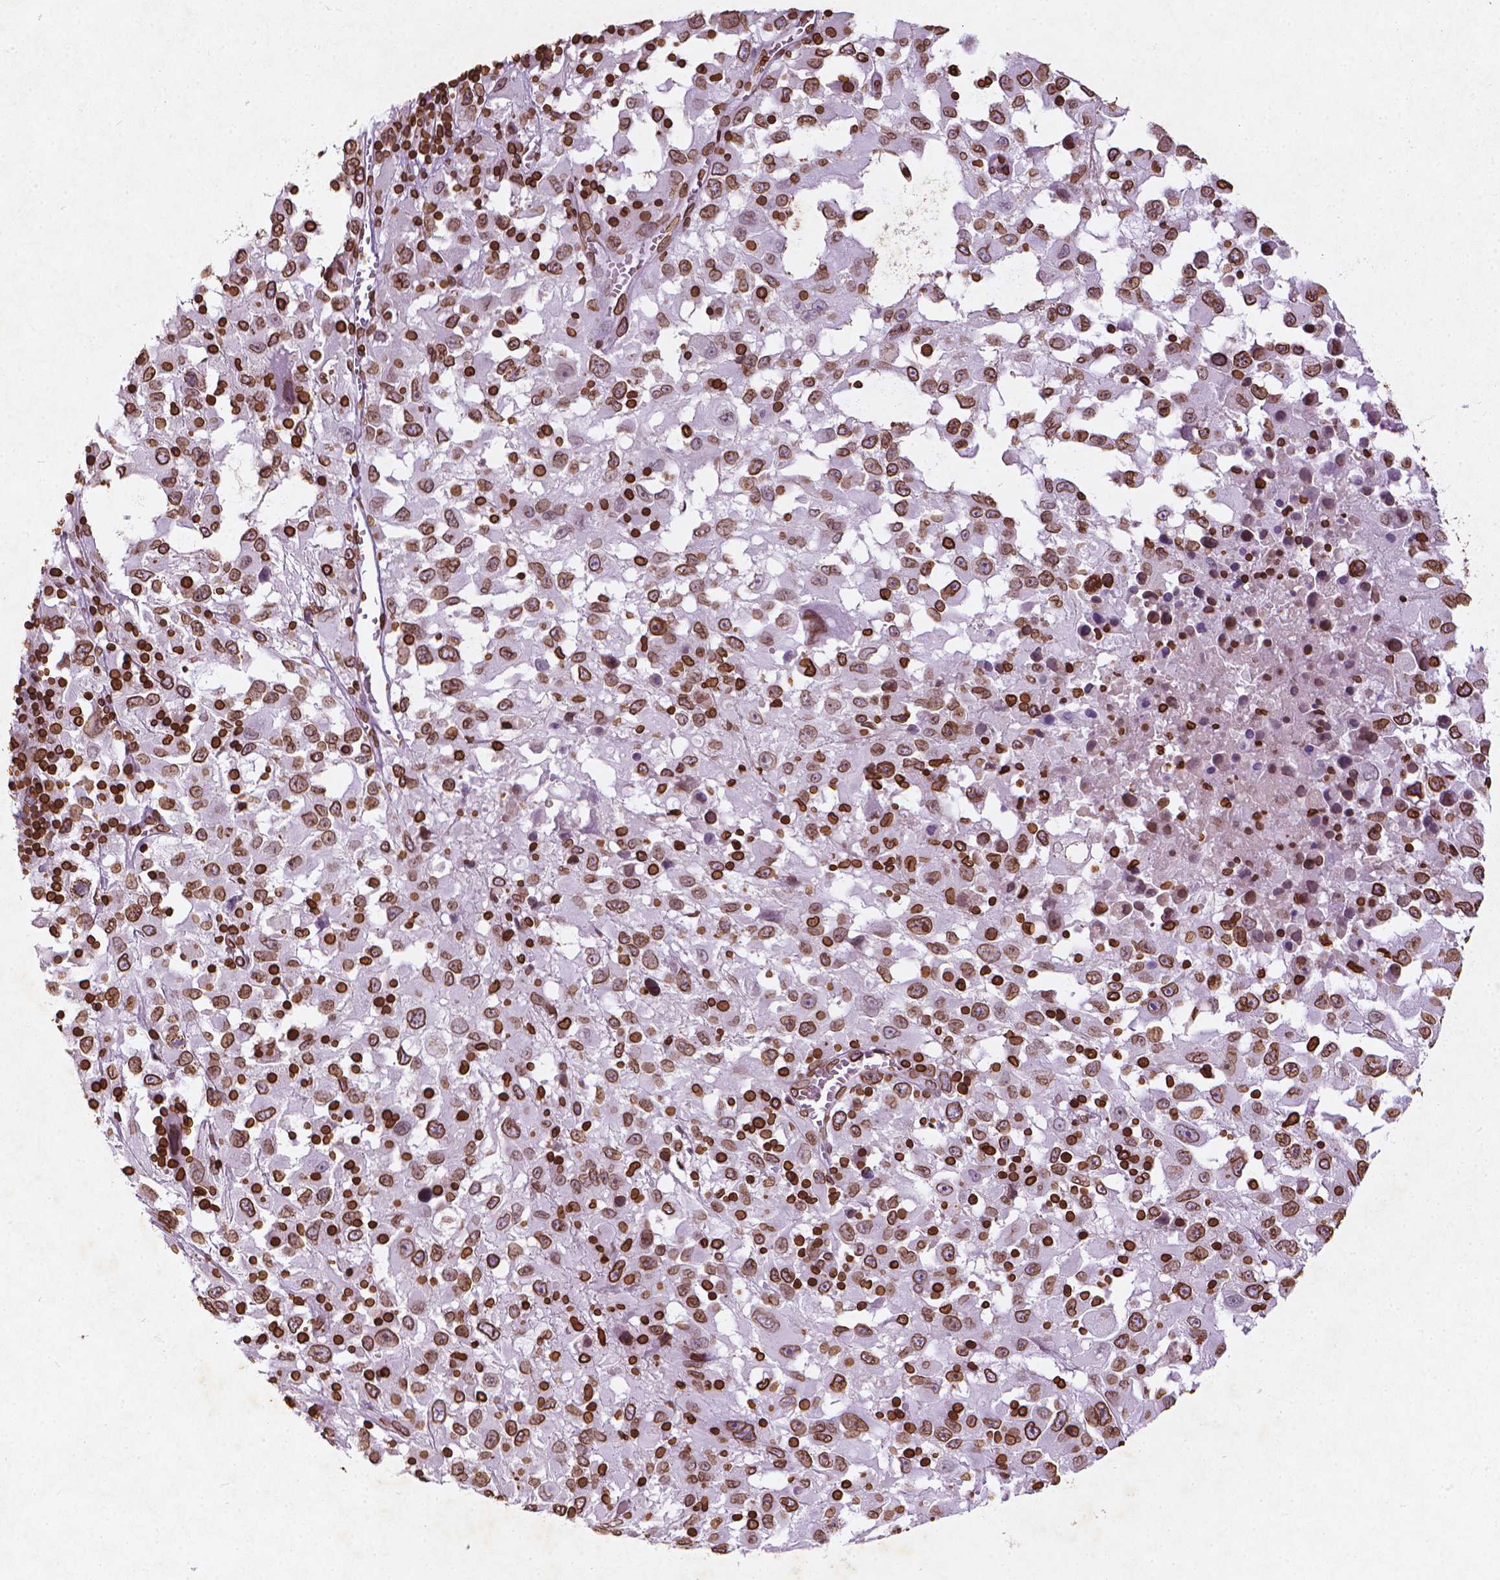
{"staining": {"intensity": "strong", "quantity": ">75%", "location": "cytoplasmic/membranous,nuclear"}, "tissue": "melanoma", "cell_type": "Tumor cells", "image_type": "cancer", "snomed": [{"axis": "morphology", "description": "Malignant melanoma, Metastatic site"}, {"axis": "topography", "description": "Soft tissue"}], "caption": "Approximately >75% of tumor cells in melanoma show strong cytoplasmic/membranous and nuclear protein positivity as visualized by brown immunohistochemical staining.", "gene": "LMNB1", "patient": {"sex": "male", "age": 50}}